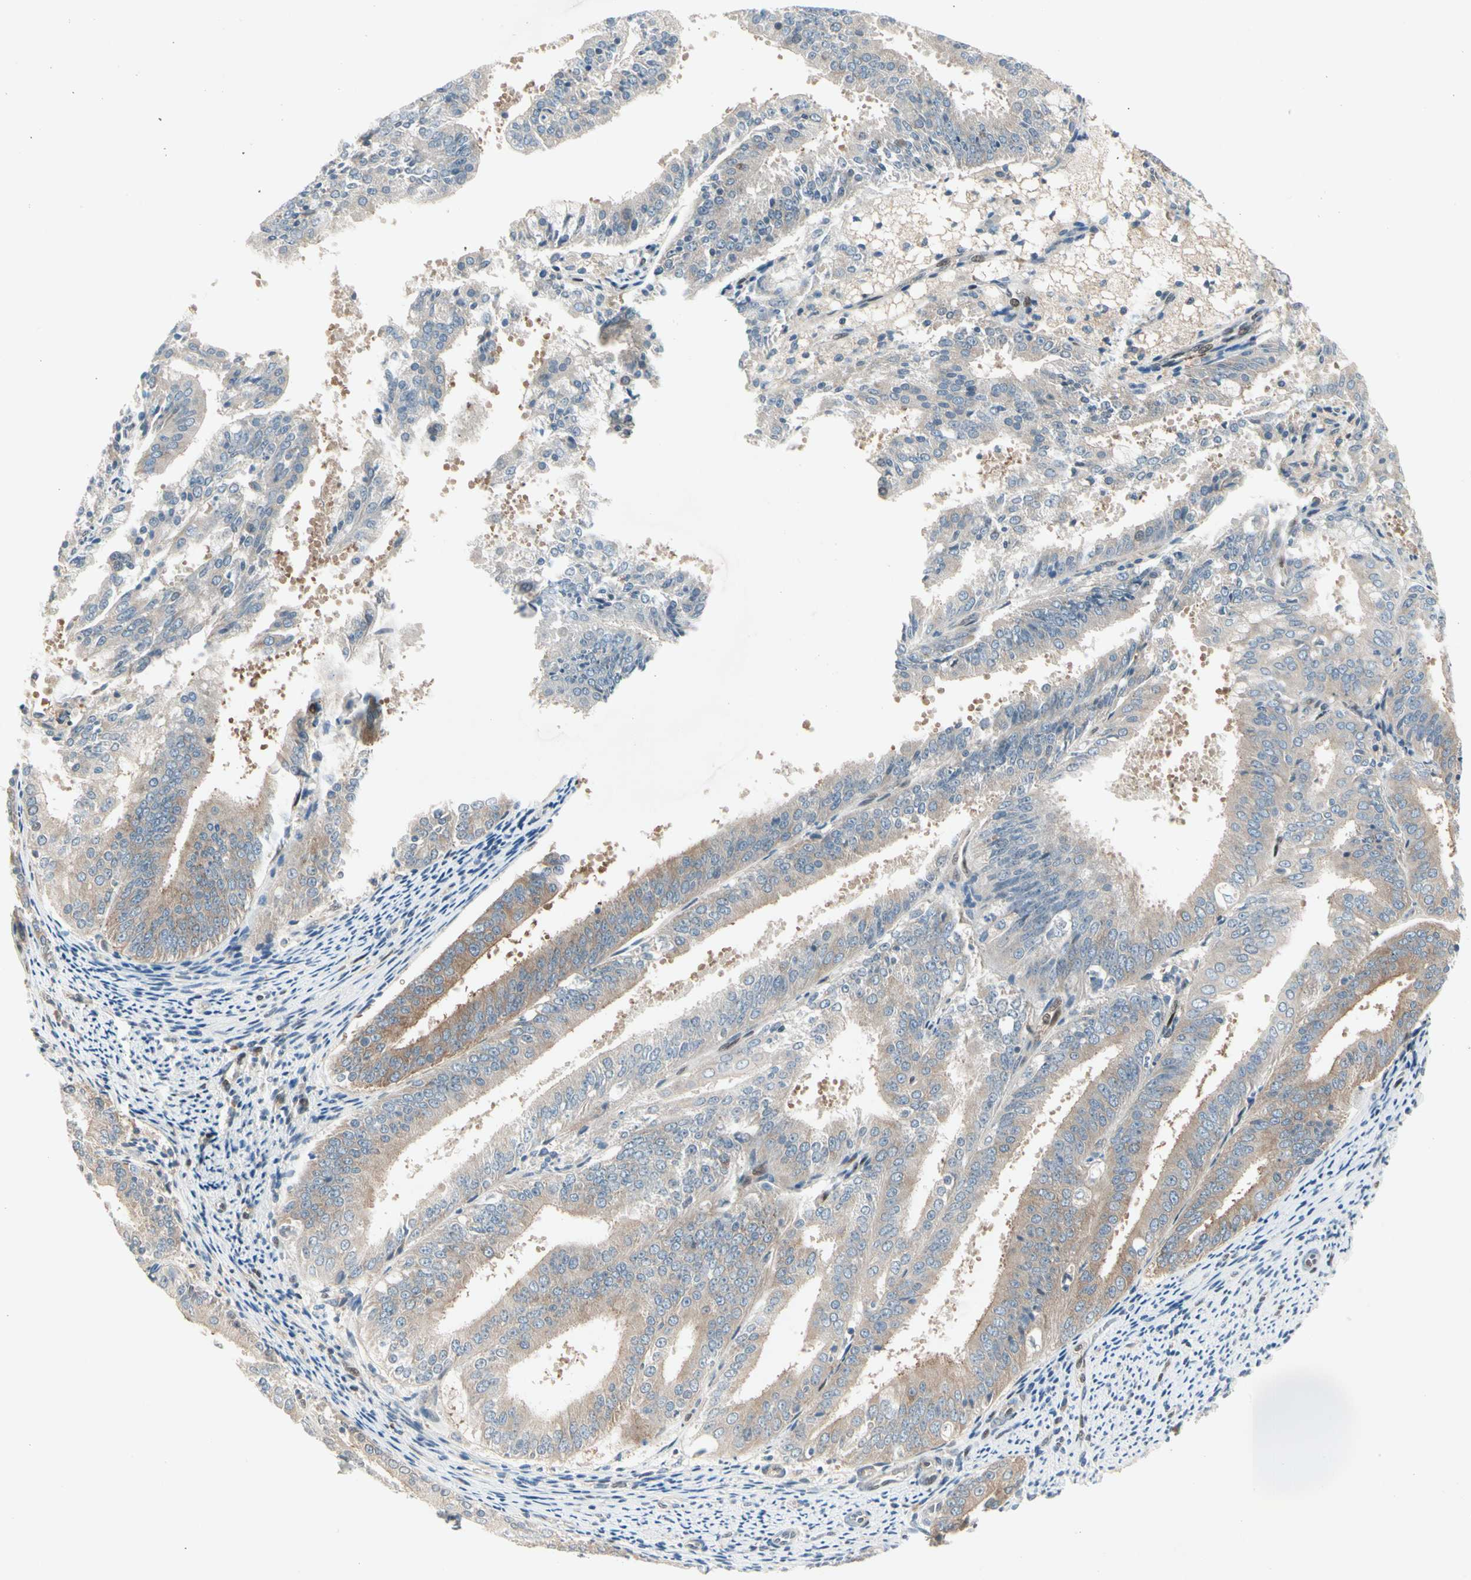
{"staining": {"intensity": "moderate", "quantity": ">75%", "location": "cytoplasmic/membranous"}, "tissue": "endometrial cancer", "cell_type": "Tumor cells", "image_type": "cancer", "snomed": [{"axis": "morphology", "description": "Adenocarcinoma, NOS"}, {"axis": "topography", "description": "Endometrium"}], "caption": "Protein expression analysis of human adenocarcinoma (endometrial) reveals moderate cytoplasmic/membranous expression in approximately >75% of tumor cells. The staining was performed using DAB to visualize the protein expression in brown, while the nuclei were stained in blue with hematoxylin (Magnification: 20x).", "gene": "IL1R1", "patient": {"sex": "female", "age": 63}}